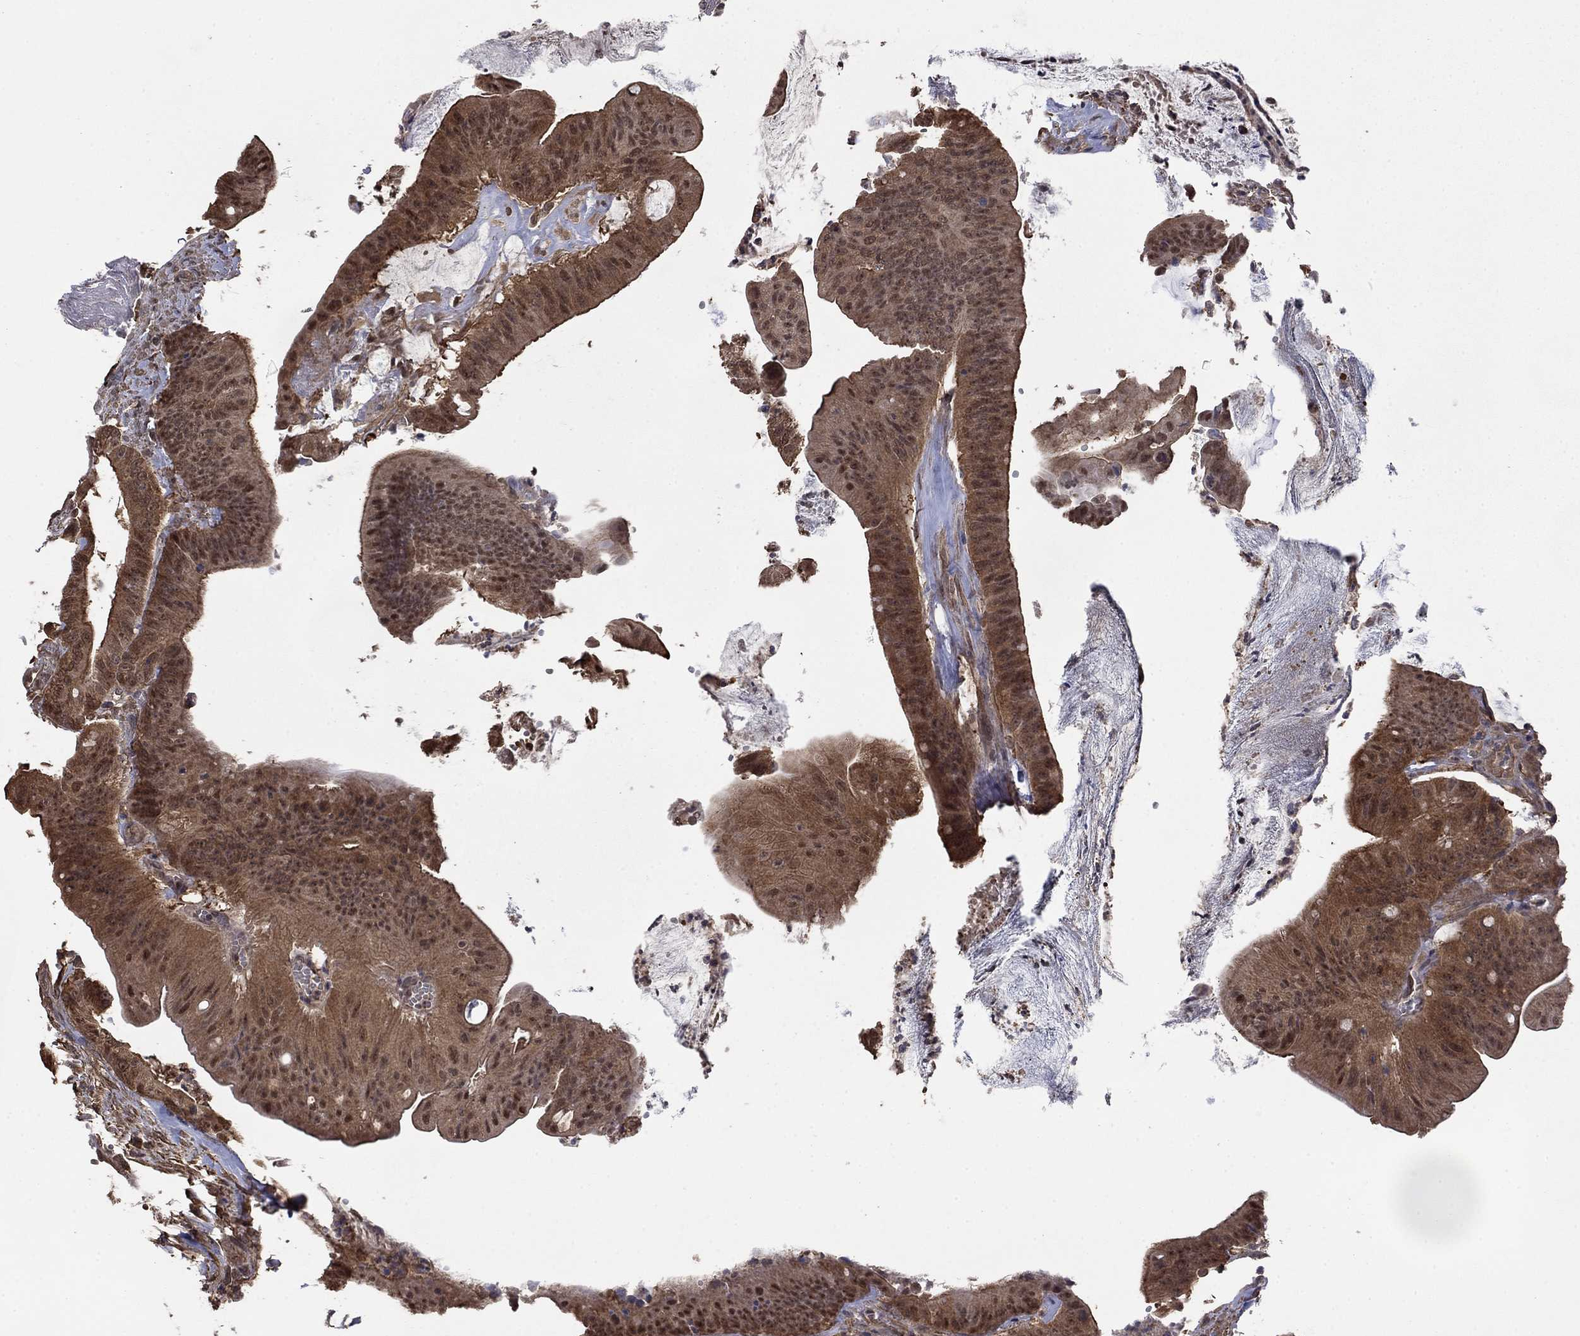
{"staining": {"intensity": "moderate", "quantity": "25%-75%", "location": "cytoplasmic/membranous"}, "tissue": "colorectal cancer", "cell_type": "Tumor cells", "image_type": "cancer", "snomed": [{"axis": "morphology", "description": "Adenocarcinoma, NOS"}, {"axis": "topography", "description": "Colon"}], "caption": "About 25%-75% of tumor cells in human colorectal cancer (adenocarcinoma) display moderate cytoplasmic/membranous protein positivity as visualized by brown immunohistochemical staining.", "gene": "RNF114", "patient": {"sex": "female", "age": 69}}